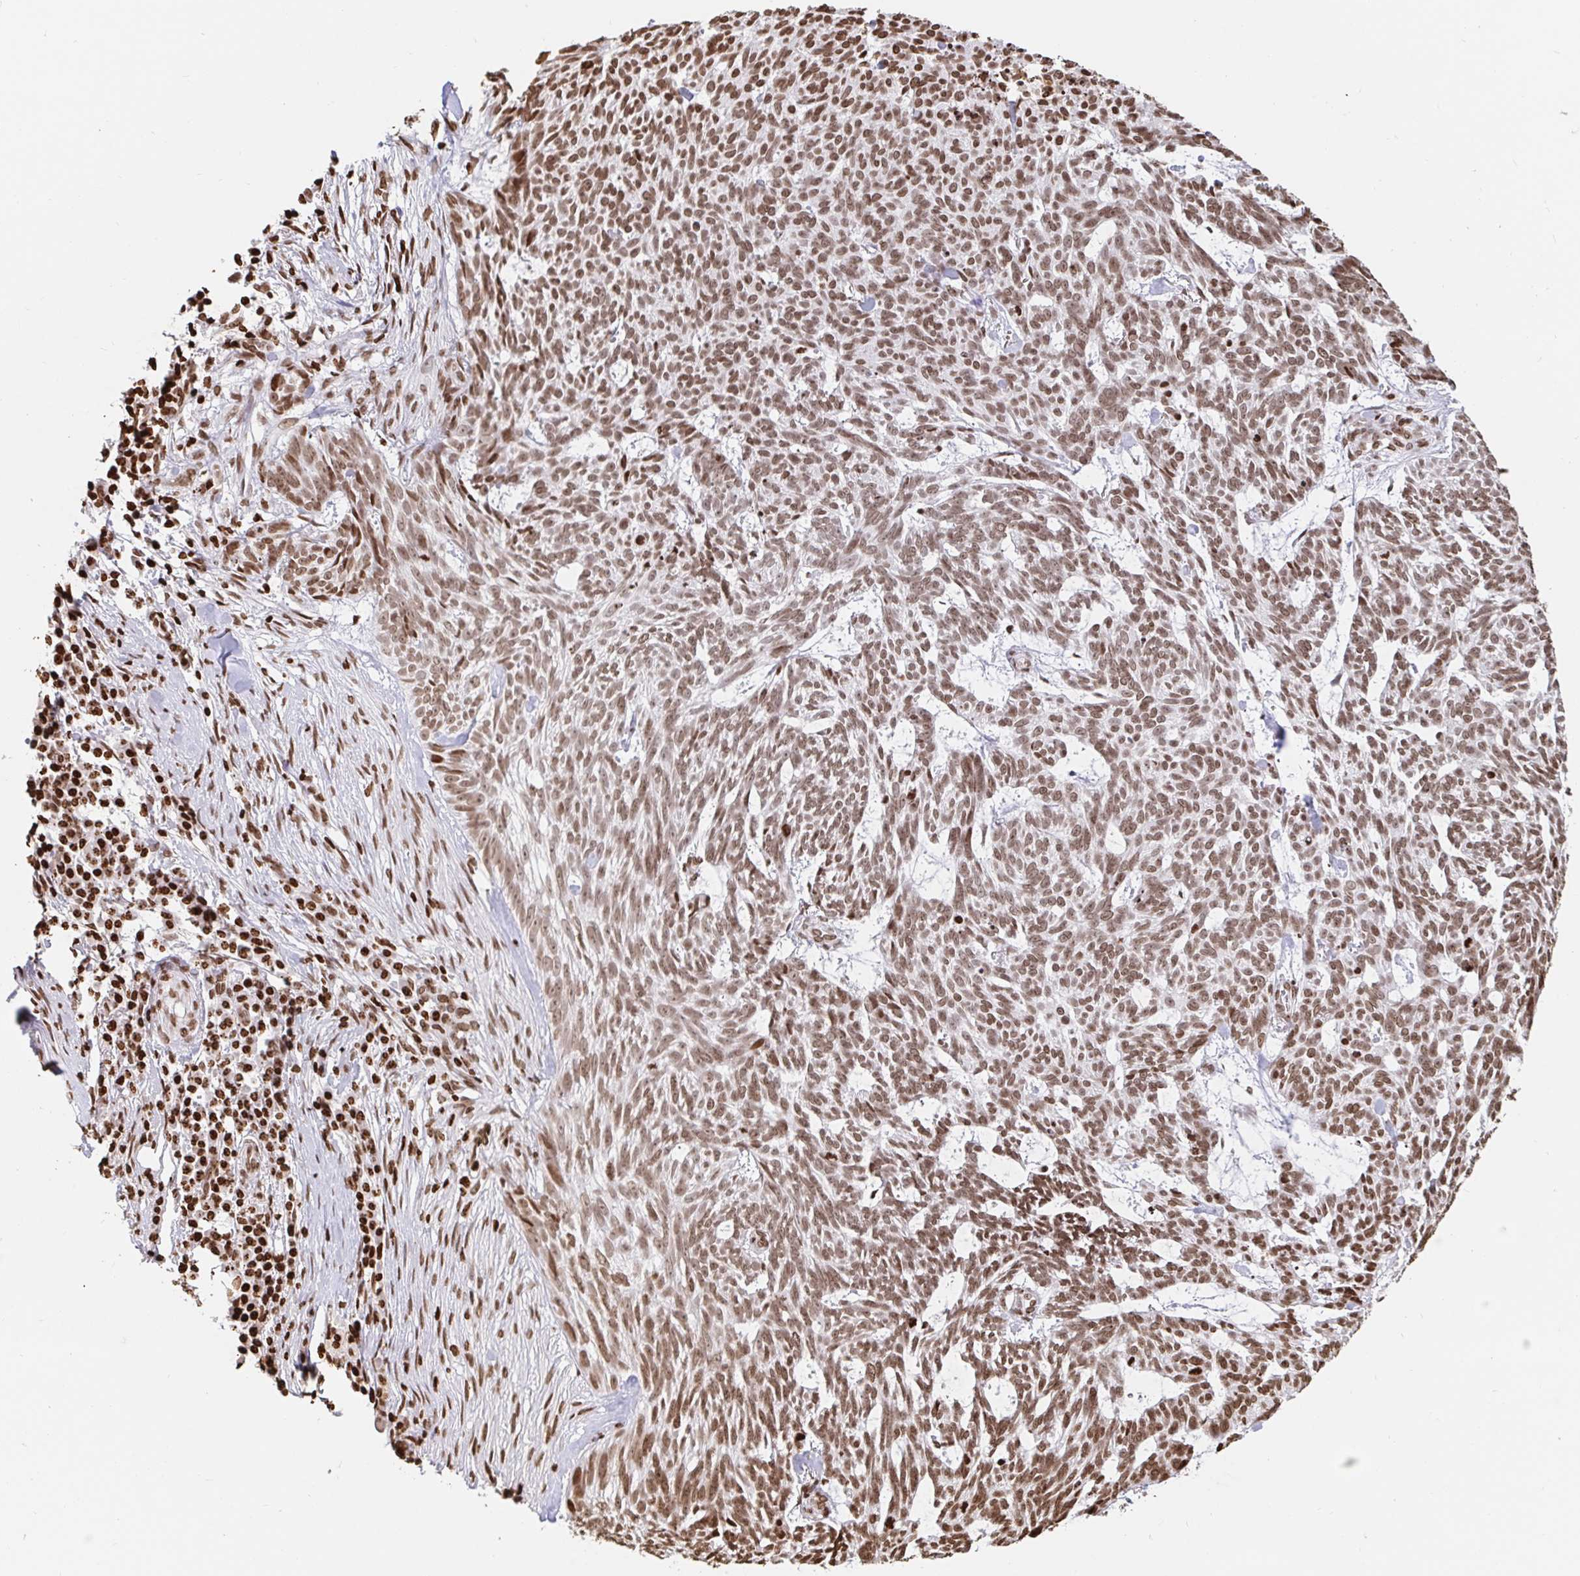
{"staining": {"intensity": "moderate", "quantity": ">75%", "location": "nuclear"}, "tissue": "skin cancer", "cell_type": "Tumor cells", "image_type": "cancer", "snomed": [{"axis": "morphology", "description": "Basal cell carcinoma"}, {"axis": "topography", "description": "Skin"}], "caption": "Protein analysis of basal cell carcinoma (skin) tissue shows moderate nuclear staining in about >75% of tumor cells.", "gene": "H2BC5", "patient": {"sex": "female", "age": 93}}